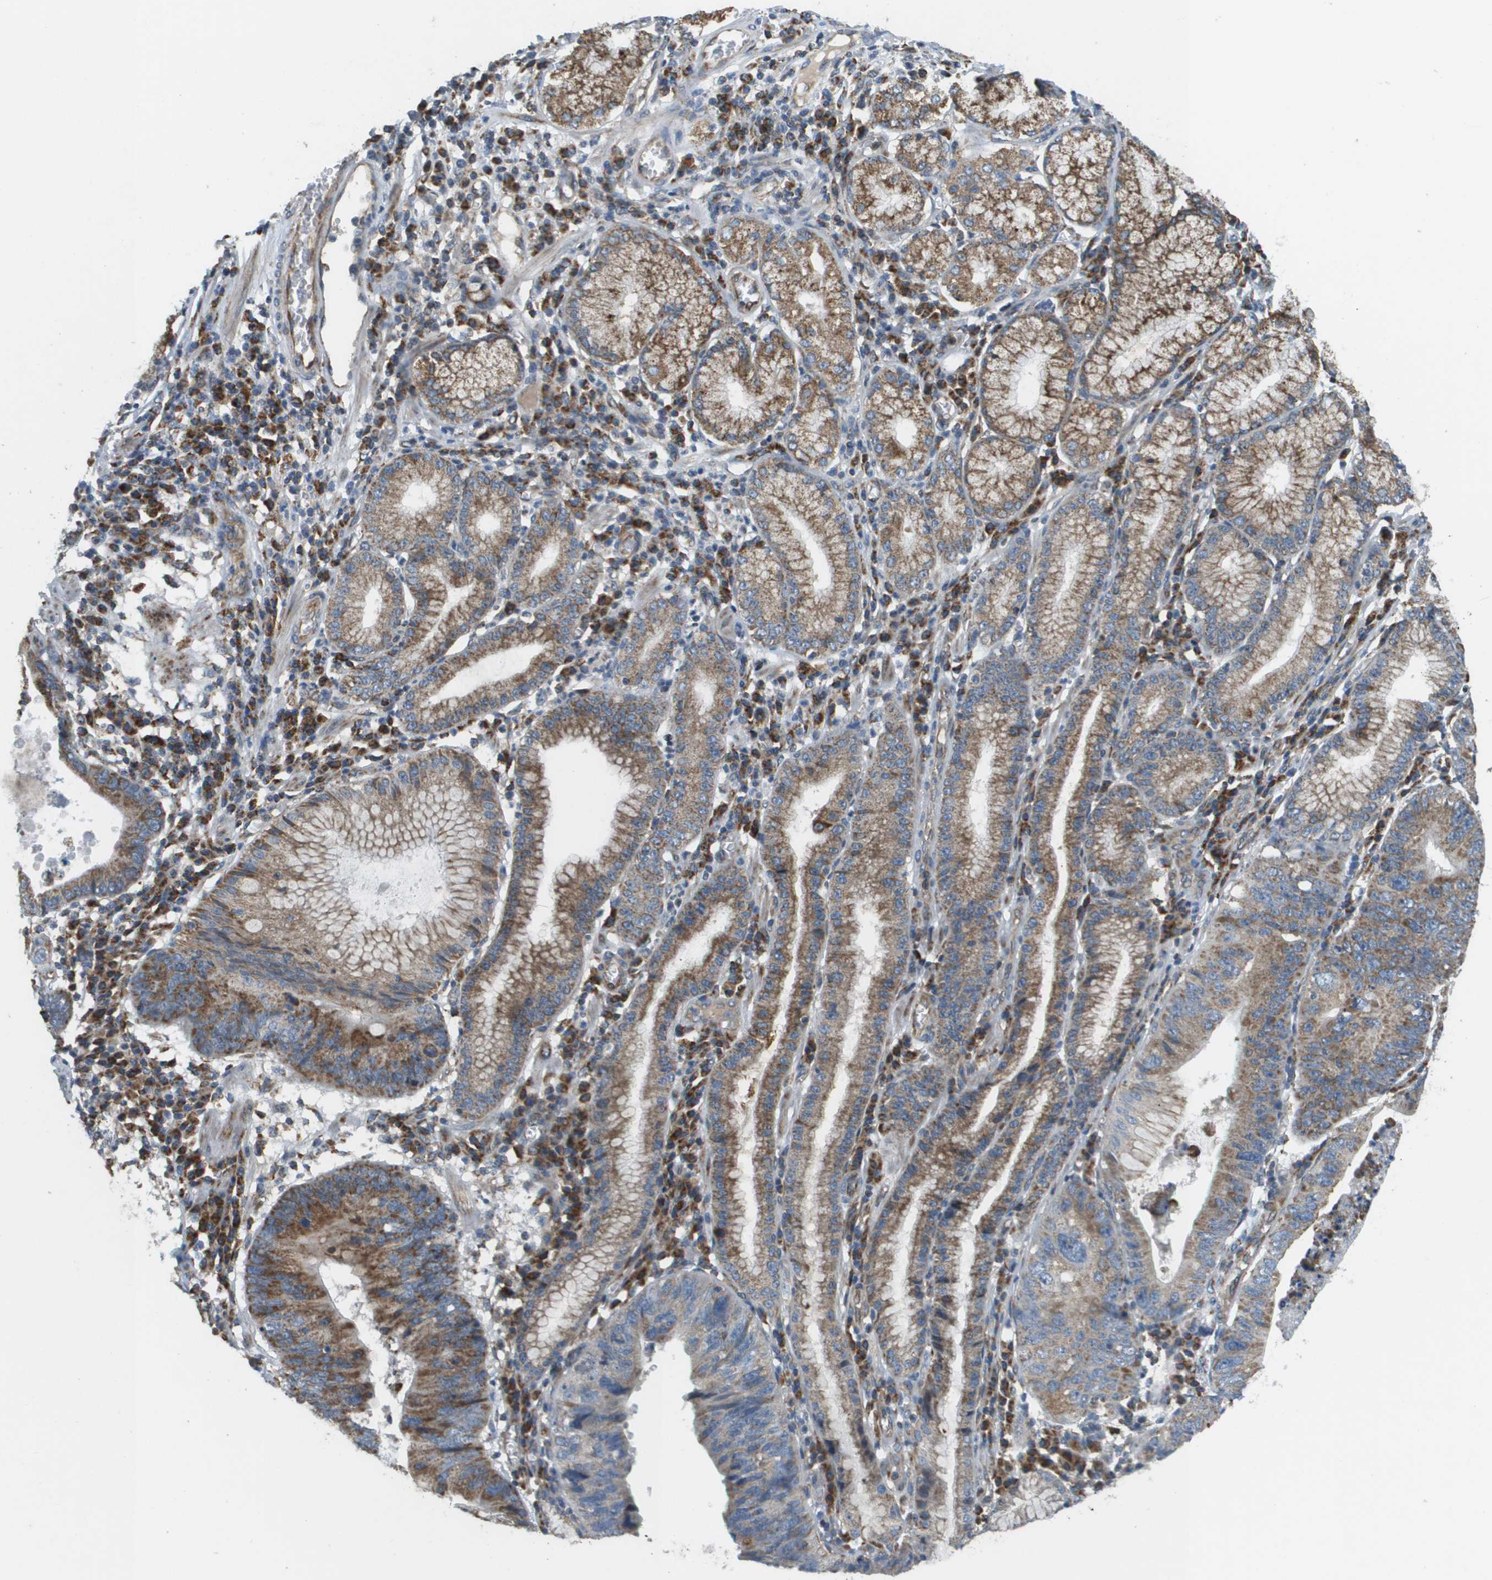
{"staining": {"intensity": "moderate", "quantity": ">75%", "location": "cytoplasmic/membranous"}, "tissue": "stomach cancer", "cell_type": "Tumor cells", "image_type": "cancer", "snomed": [{"axis": "morphology", "description": "Adenocarcinoma, NOS"}, {"axis": "topography", "description": "Stomach"}], "caption": "A micrograph of stomach cancer (adenocarcinoma) stained for a protein demonstrates moderate cytoplasmic/membranous brown staining in tumor cells.", "gene": "NRK", "patient": {"sex": "male", "age": 59}}